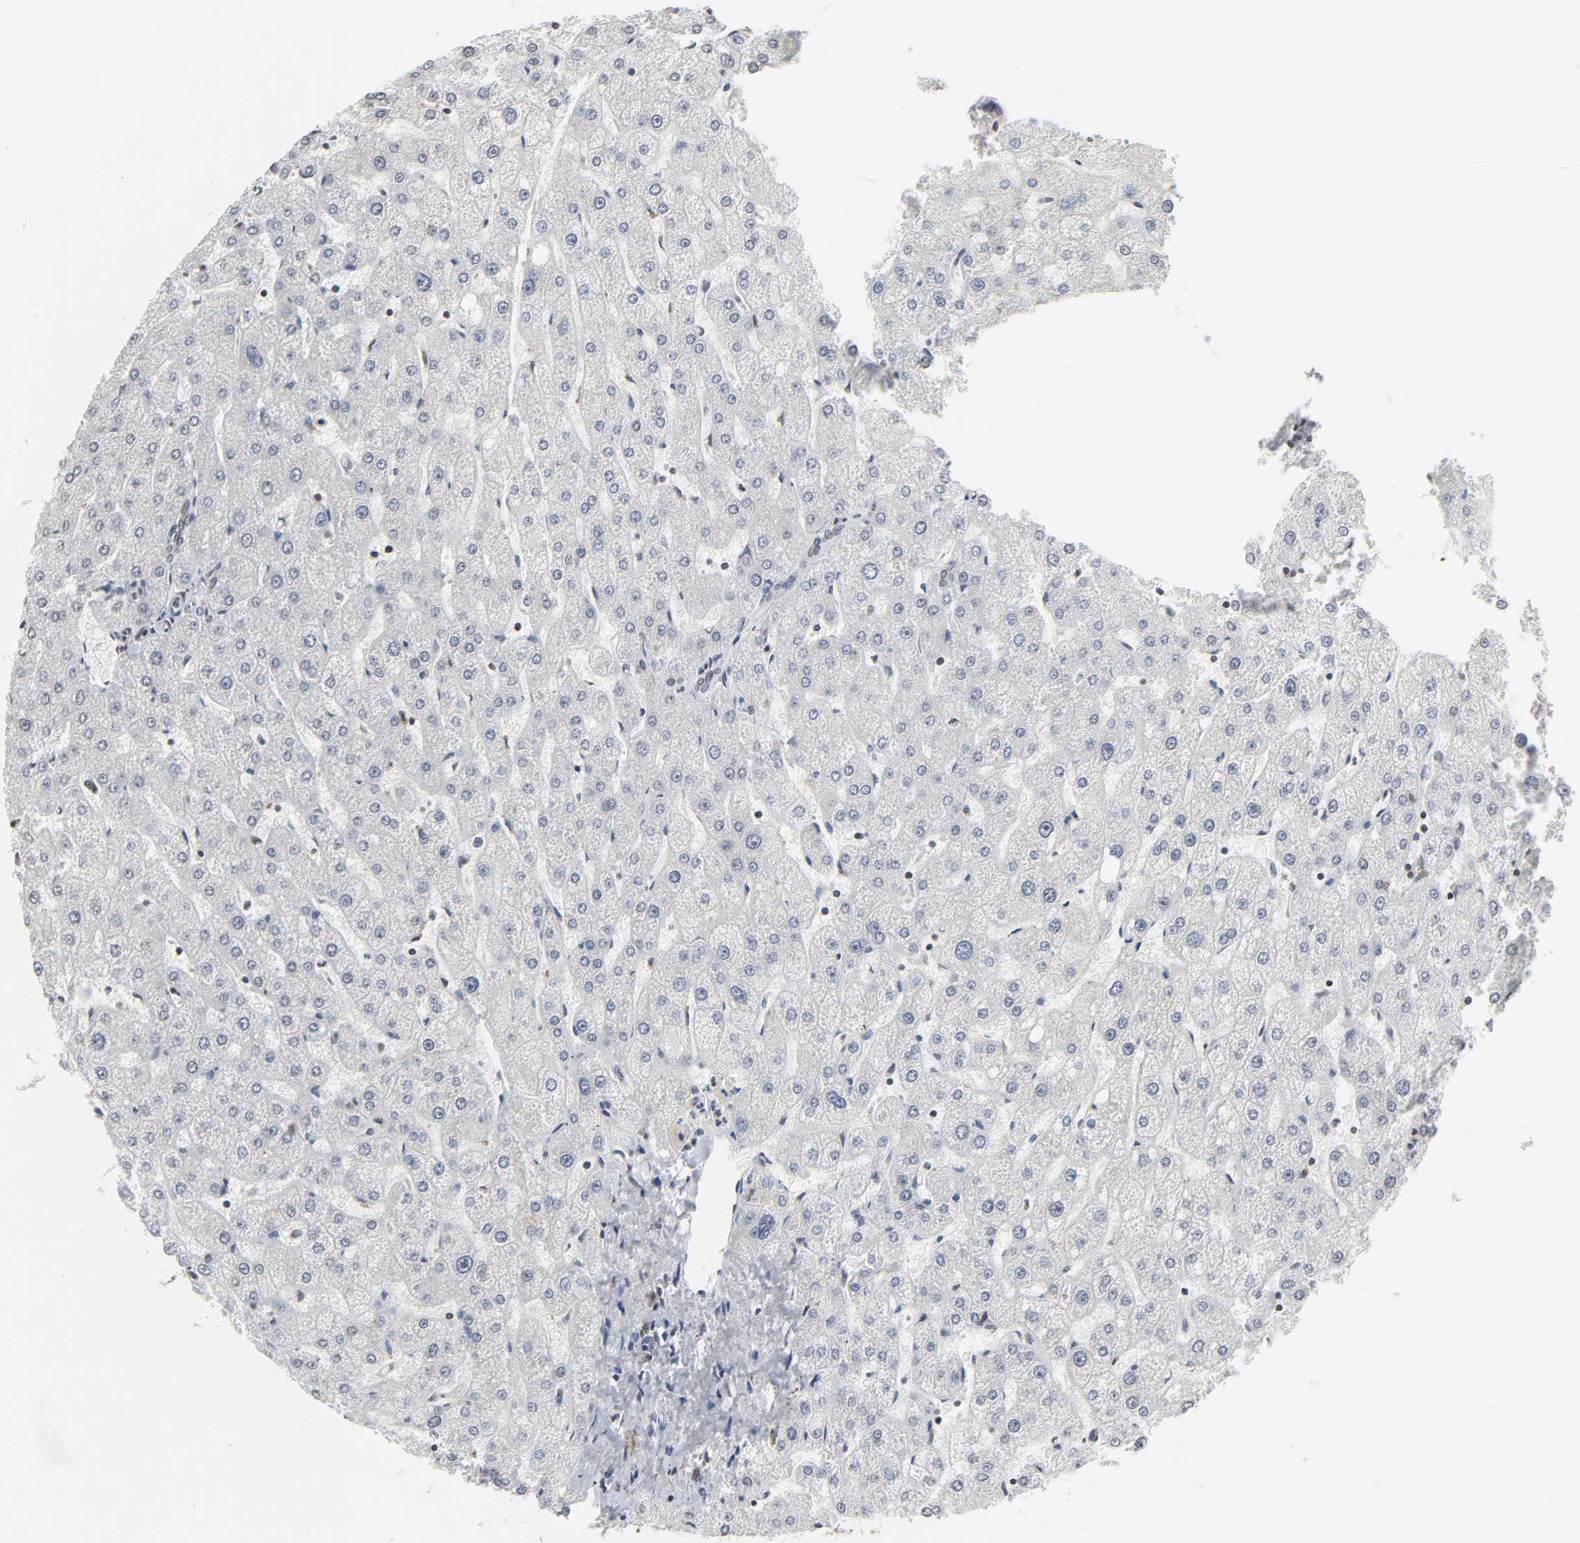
{"staining": {"intensity": "weak", "quantity": "25%-75%", "location": "nuclear"}, "tissue": "liver", "cell_type": "Cholangiocytes", "image_type": "normal", "snomed": [{"axis": "morphology", "description": "Normal tissue, NOS"}, {"axis": "topography", "description": "Liver"}], "caption": "Immunohistochemical staining of unremarkable liver exhibits 25%-75% levels of weak nuclear protein expression in approximately 25%-75% of cholangiocytes. (DAB IHC with brightfield microscopy, high magnification).", "gene": "ELAVL1", "patient": {"sex": "male", "age": 67}}